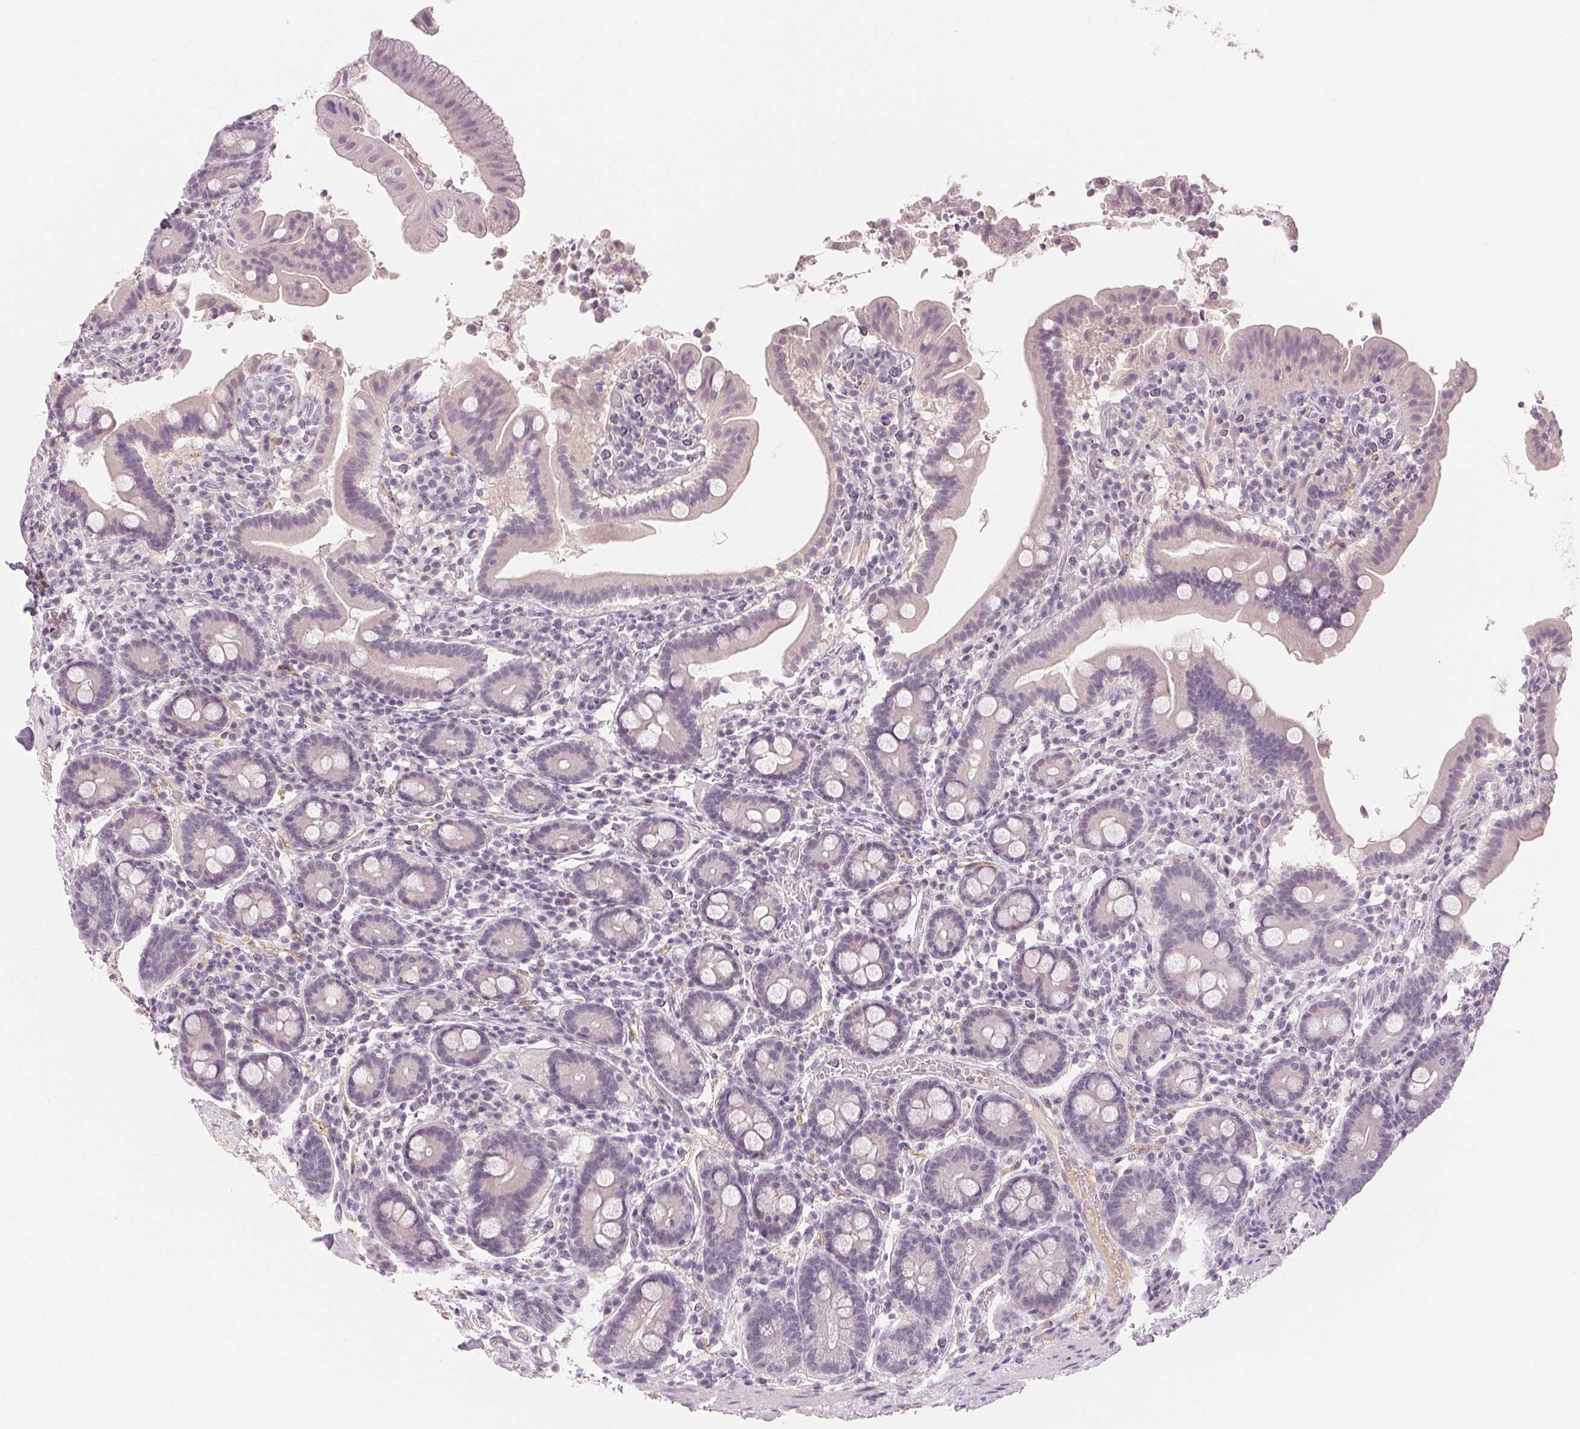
{"staining": {"intensity": "negative", "quantity": "none", "location": "none"}, "tissue": "small intestine", "cell_type": "Glandular cells", "image_type": "normal", "snomed": [{"axis": "morphology", "description": "Normal tissue, NOS"}, {"axis": "topography", "description": "Small intestine"}], "caption": "The micrograph shows no significant expression in glandular cells of small intestine.", "gene": "MAP1LC3A", "patient": {"sex": "male", "age": 26}}